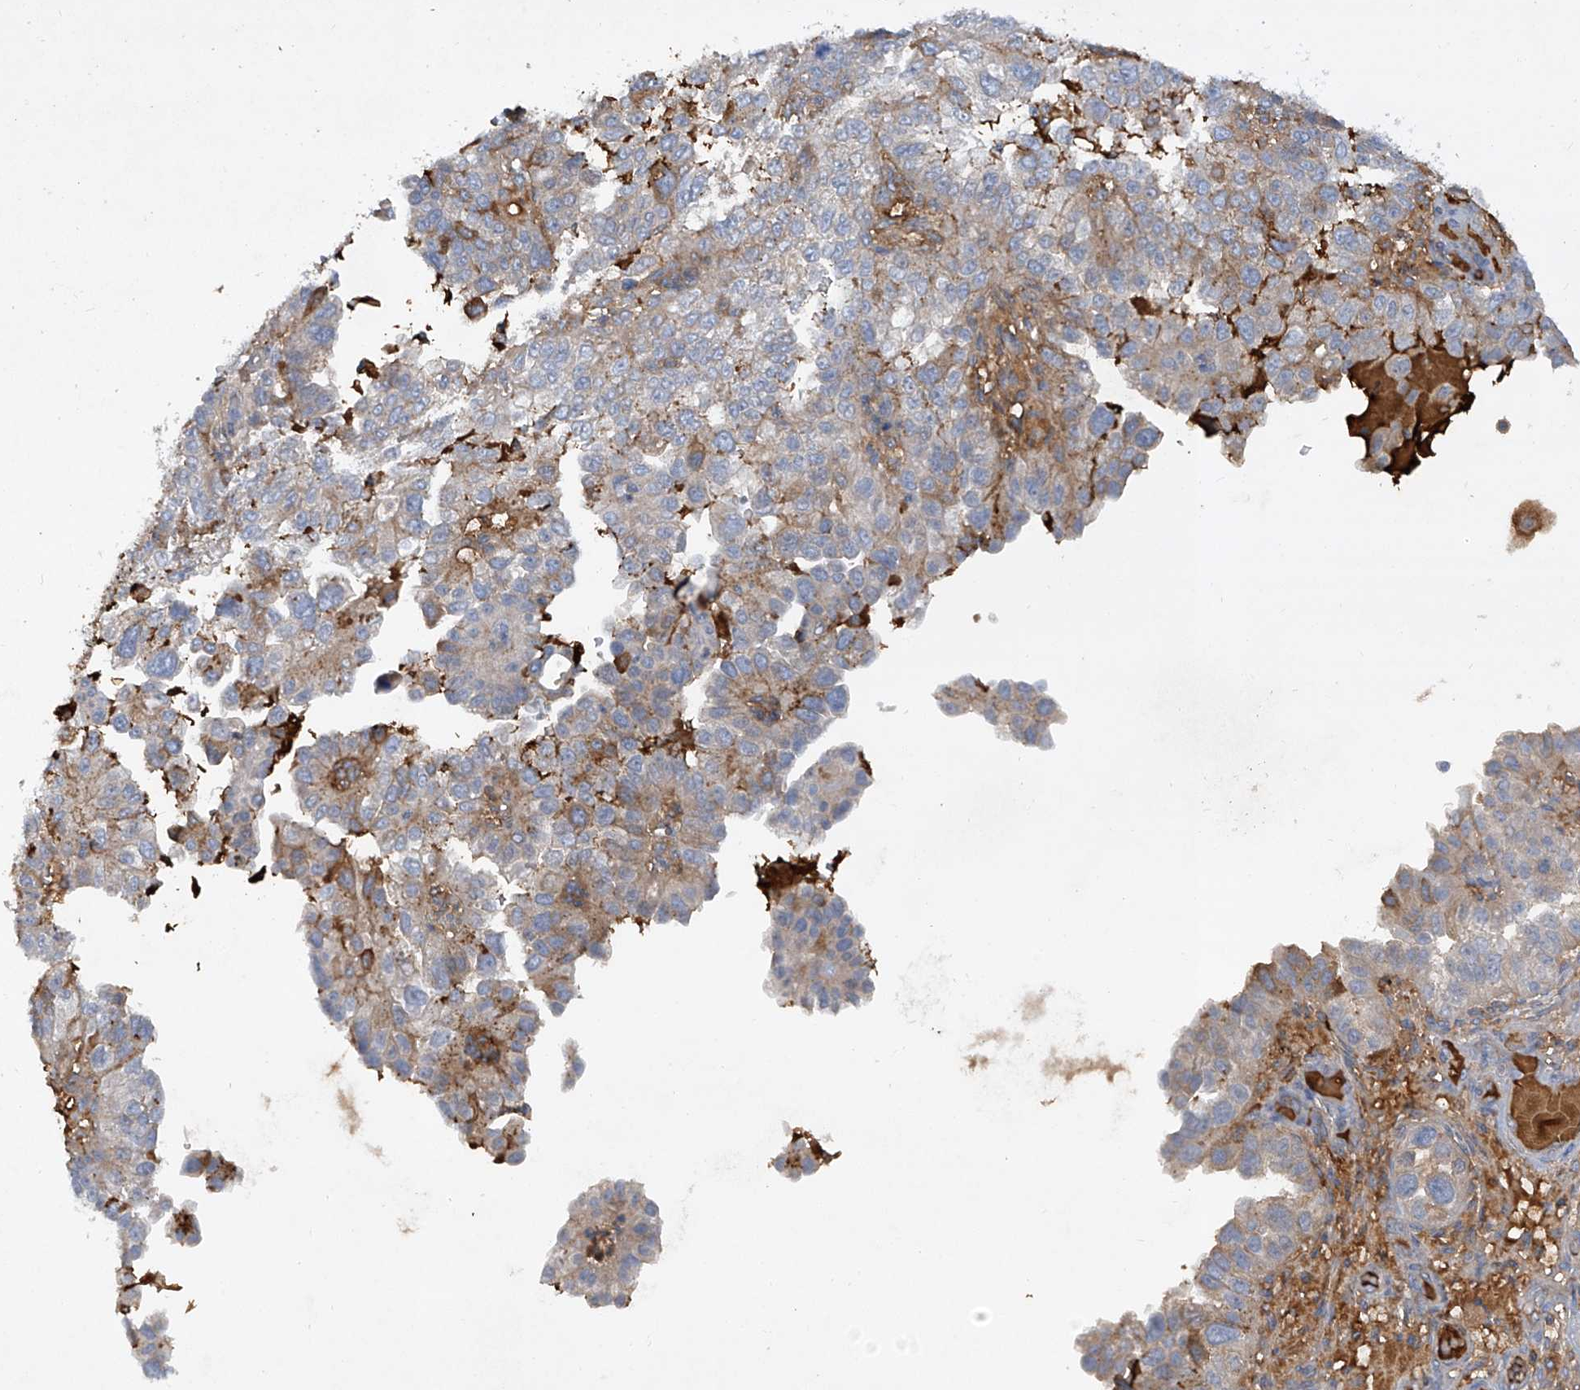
{"staining": {"intensity": "weak", "quantity": "<25%", "location": "cytoplasmic/membranous"}, "tissue": "endometrial cancer", "cell_type": "Tumor cells", "image_type": "cancer", "snomed": [{"axis": "morphology", "description": "Adenocarcinoma, NOS"}, {"axis": "topography", "description": "Endometrium"}], "caption": "IHC of human endometrial cancer shows no positivity in tumor cells. Nuclei are stained in blue.", "gene": "HAS3", "patient": {"sex": "female", "age": 85}}